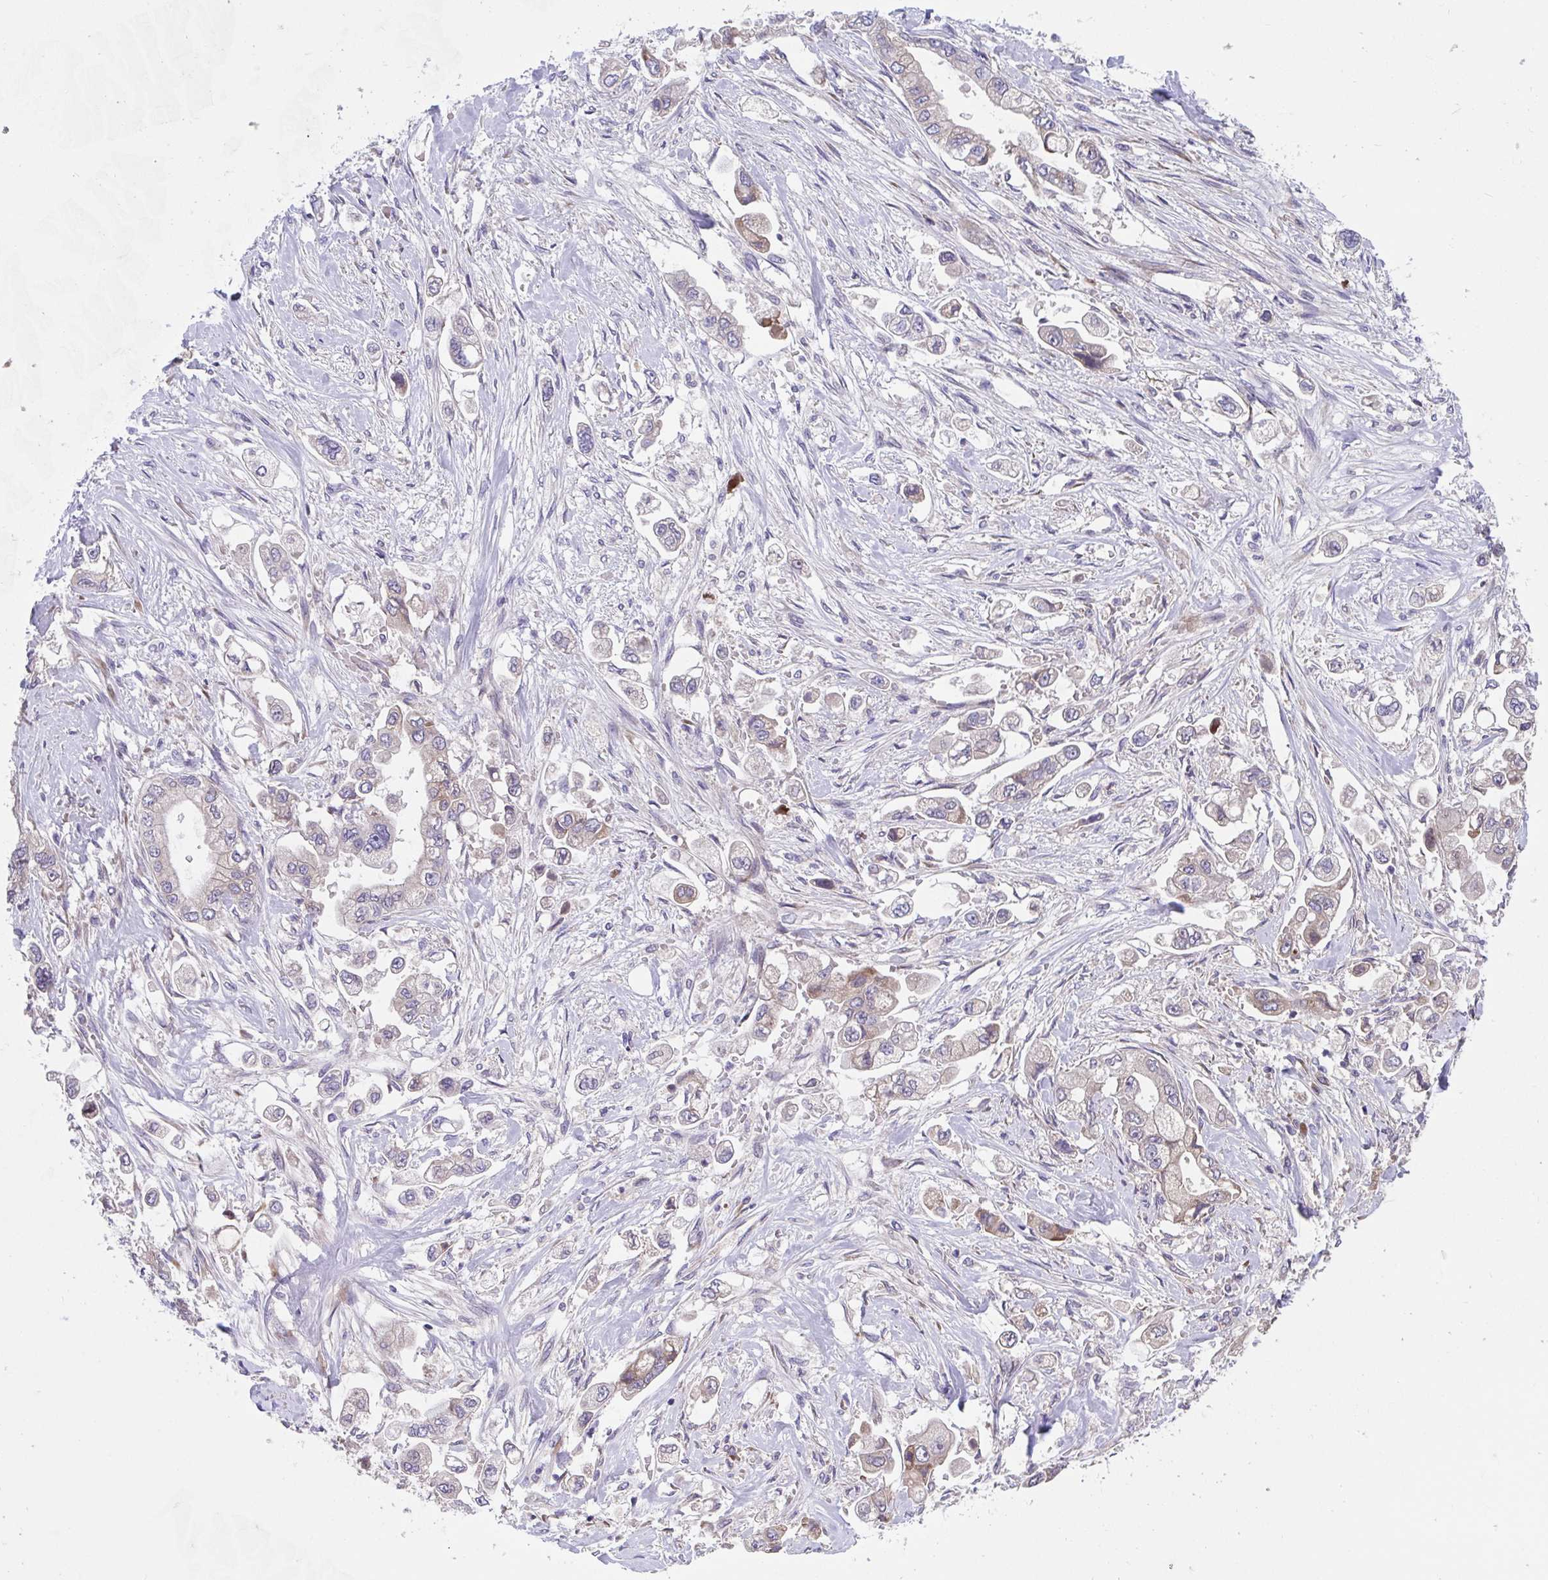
{"staining": {"intensity": "weak", "quantity": ">75%", "location": "cytoplasmic/membranous"}, "tissue": "stomach cancer", "cell_type": "Tumor cells", "image_type": "cancer", "snomed": [{"axis": "morphology", "description": "Adenocarcinoma, NOS"}, {"axis": "topography", "description": "Stomach"}], "caption": "This is an image of immunohistochemistry (IHC) staining of adenocarcinoma (stomach), which shows weak expression in the cytoplasmic/membranous of tumor cells.", "gene": "SUSD4", "patient": {"sex": "male", "age": 62}}